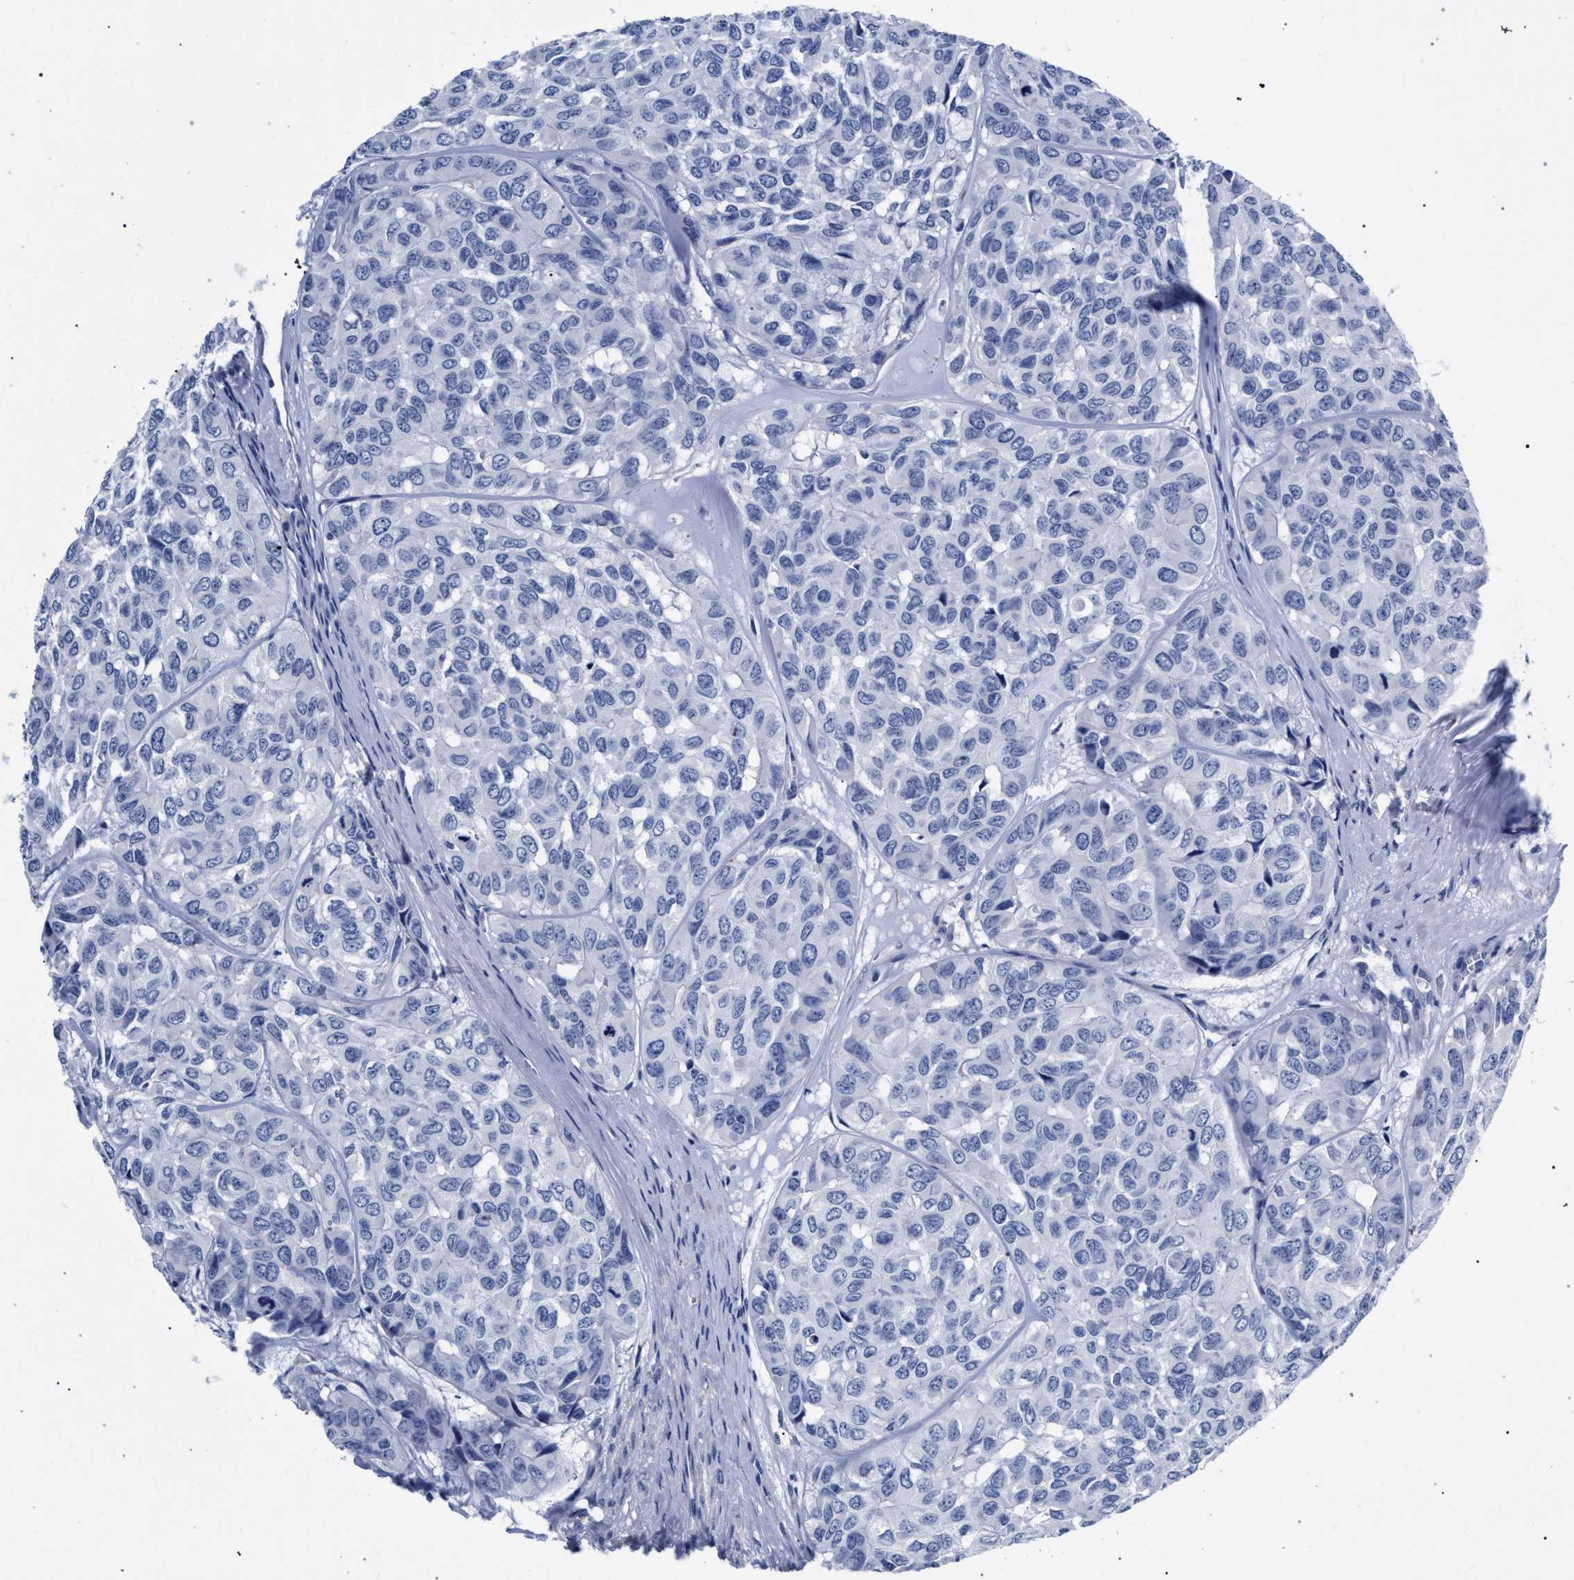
{"staining": {"intensity": "negative", "quantity": "none", "location": "none"}, "tissue": "head and neck cancer", "cell_type": "Tumor cells", "image_type": "cancer", "snomed": [{"axis": "morphology", "description": "Adenocarcinoma, NOS"}, {"axis": "topography", "description": "Salivary gland, NOS"}, {"axis": "topography", "description": "Head-Neck"}], "caption": "The immunohistochemistry (IHC) histopathology image has no significant staining in tumor cells of head and neck cancer (adenocarcinoma) tissue.", "gene": "AKAP4", "patient": {"sex": "female", "age": 76}}